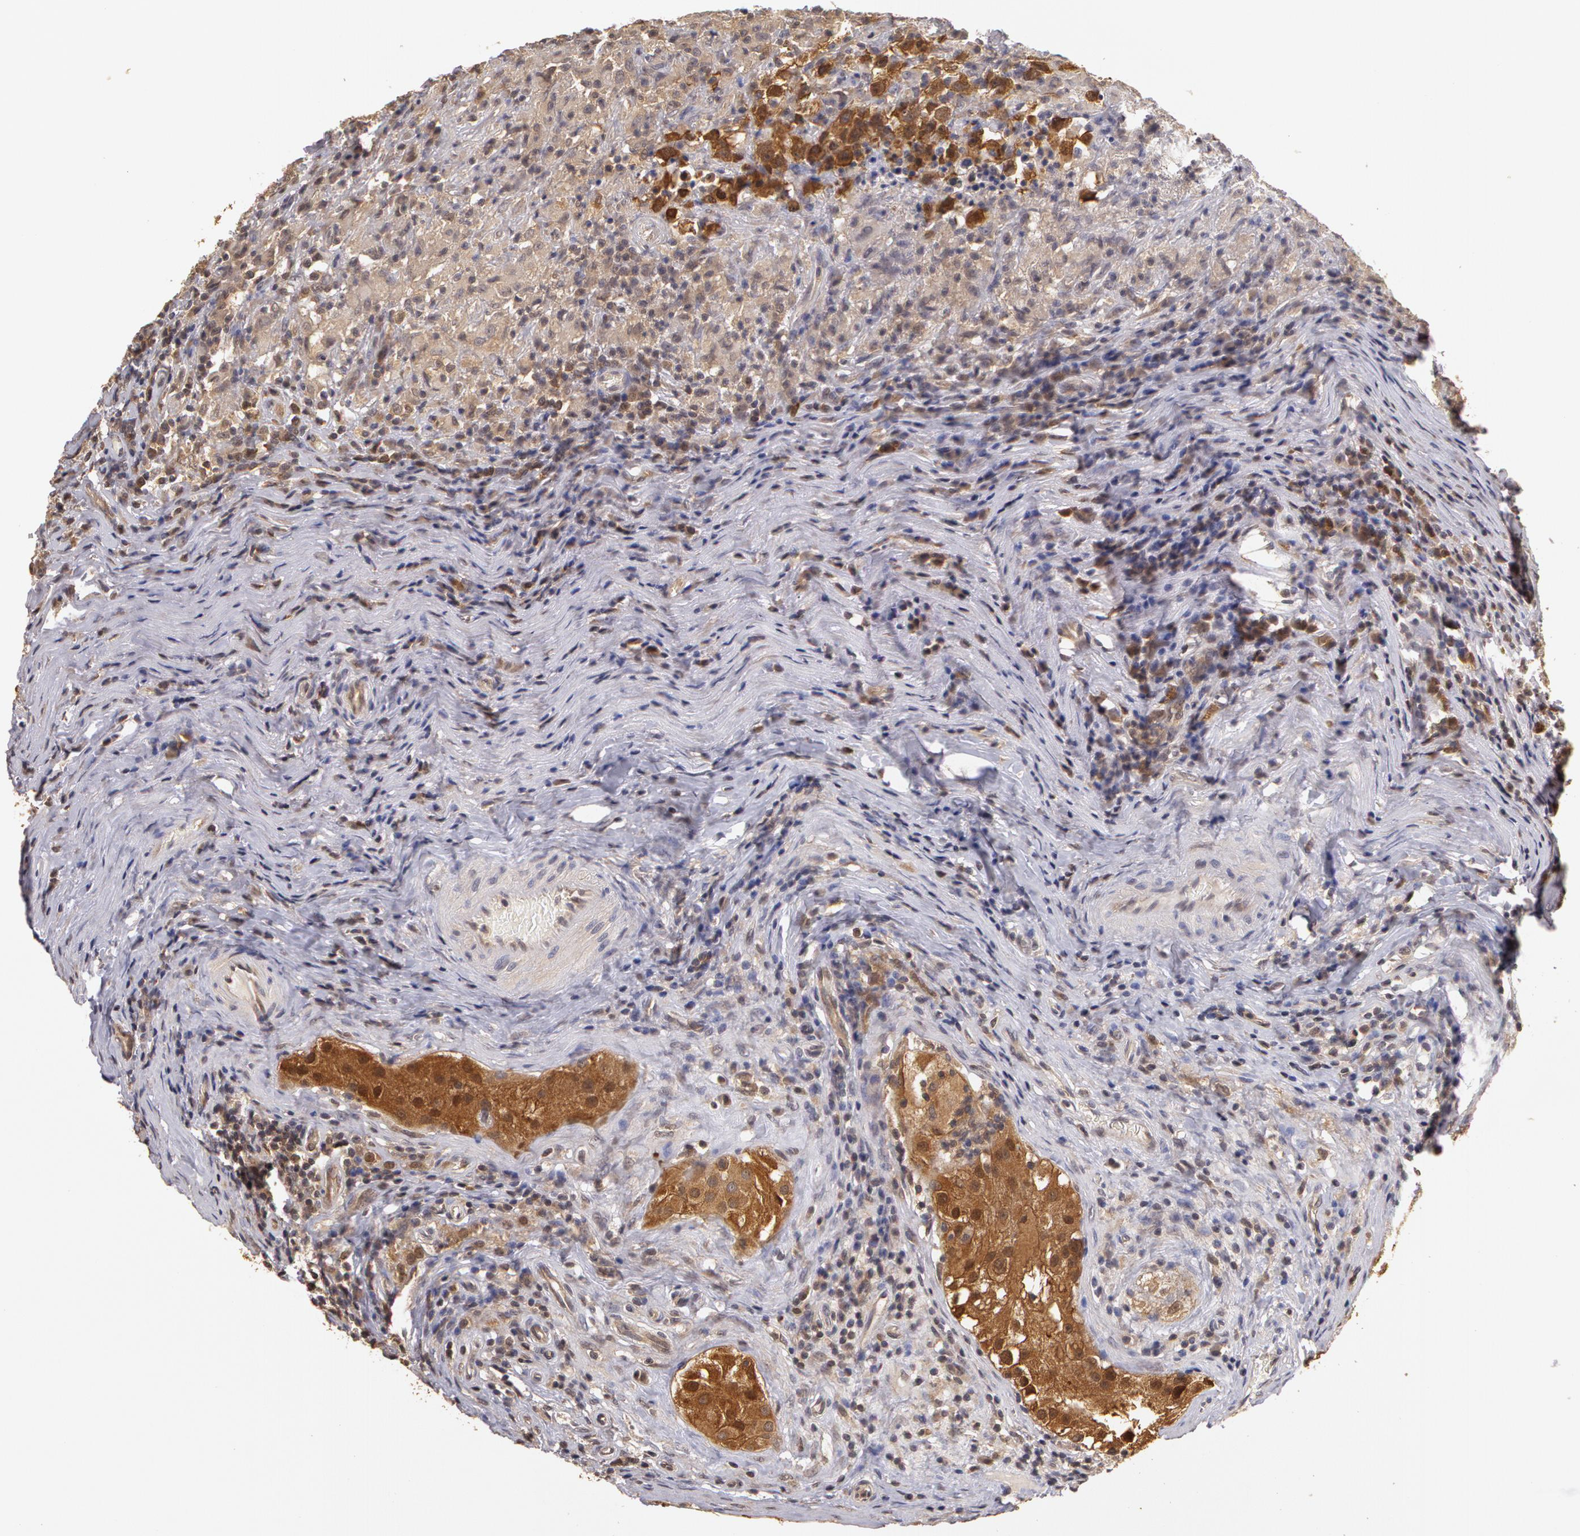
{"staining": {"intensity": "moderate", "quantity": "<25%", "location": "cytoplasmic/membranous"}, "tissue": "testis cancer", "cell_type": "Tumor cells", "image_type": "cancer", "snomed": [{"axis": "morphology", "description": "Seminoma, NOS"}, {"axis": "topography", "description": "Testis"}], "caption": "This histopathology image reveals immunohistochemistry staining of testis seminoma, with low moderate cytoplasmic/membranous expression in approximately <25% of tumor cells.", "gene": "AHSA1", "patient": {"sex": "male", "age": 34}}